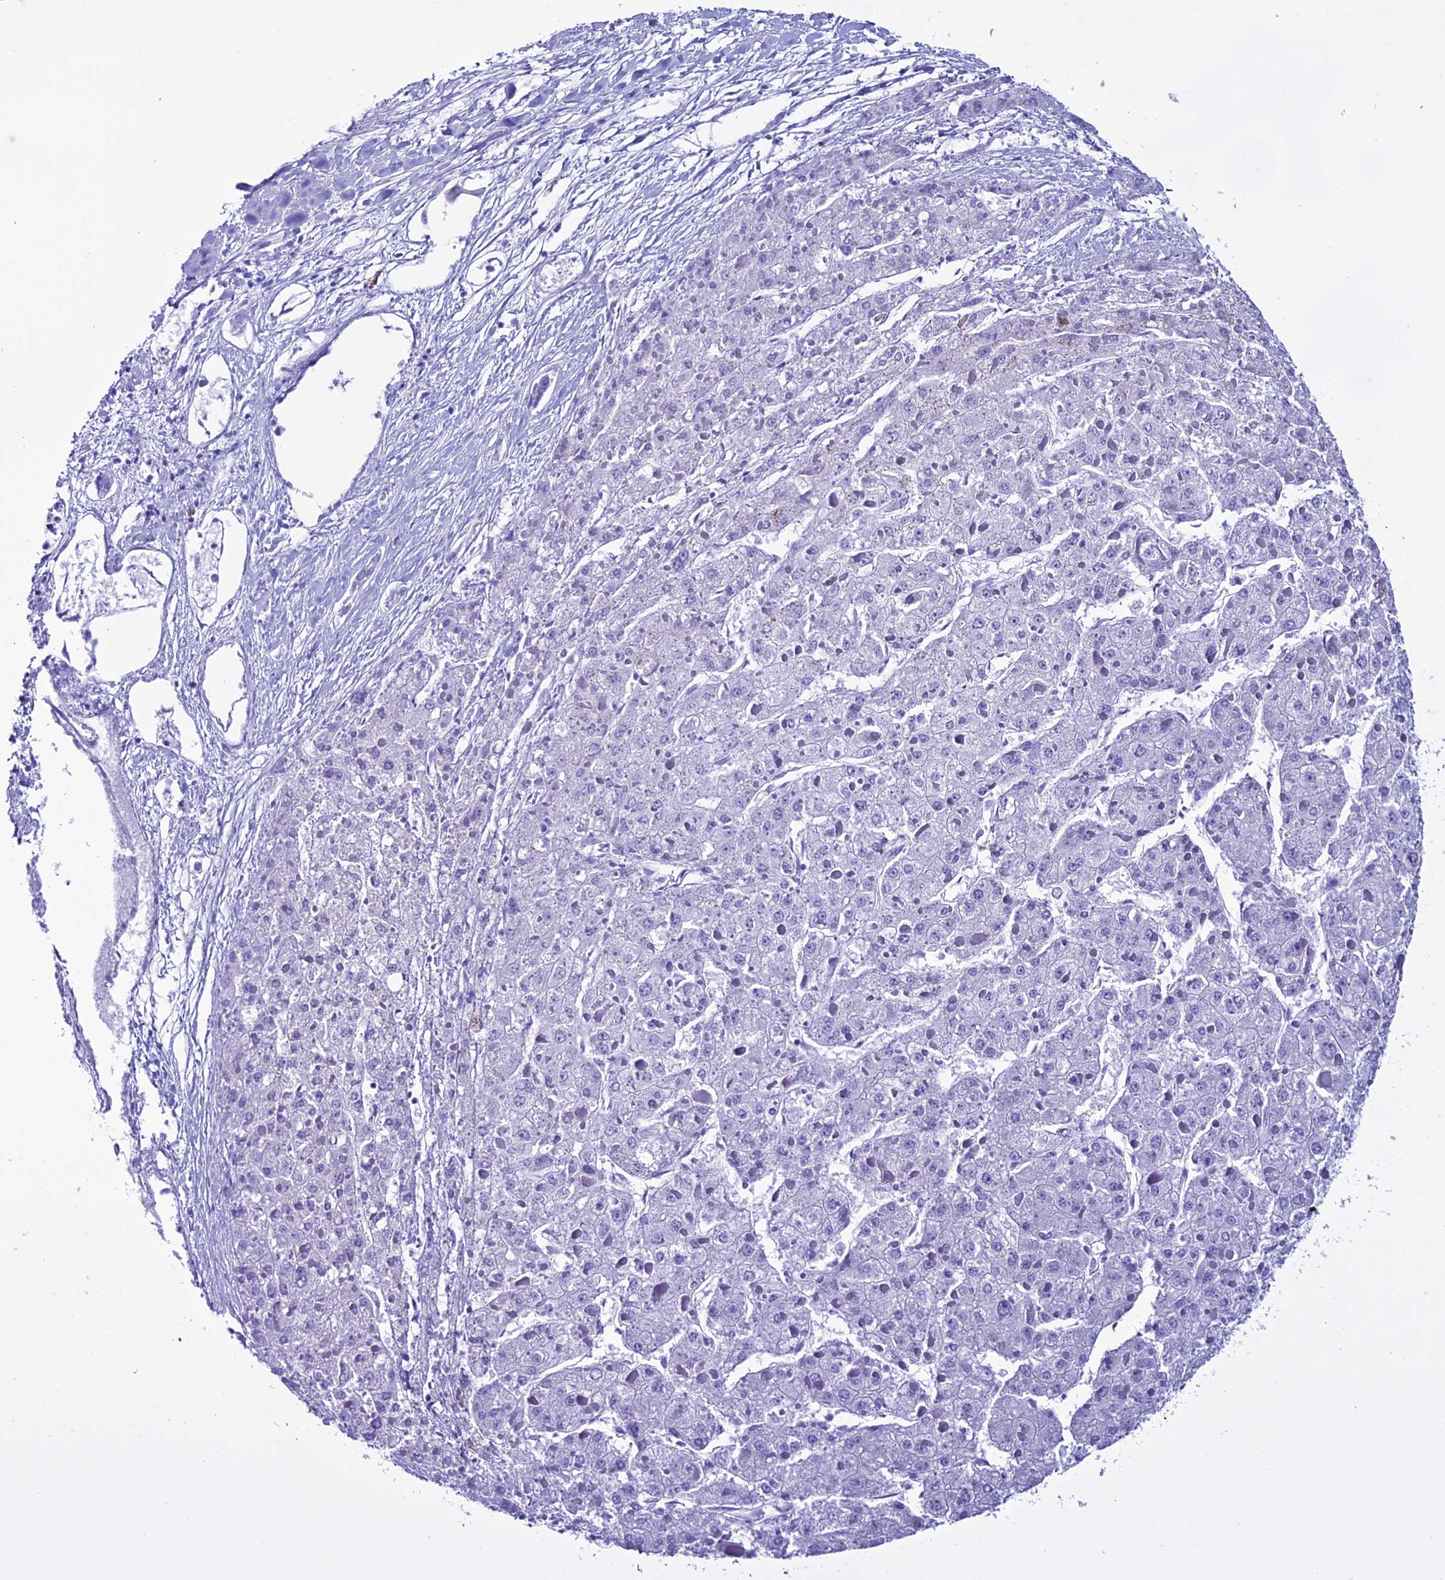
{"staining": {"intensity": "negative", "quantity": "none", "location": "none"}, "tissue": "liver cancer", "cell_type": "Tumor cells", "image_type": "cancer", "snomed": [{"axis": "morphology", "description": "Carcinoma, Hepatocellular, NOS"}, {"axis": "topography", "description": "Liver"}], "caption": "Liver cancer (hepatocellular carcinoma) stained for a protein using immunohistochemistry displays no staining tumor cells.", "gene": "MZB1", "patient": {"sex": "female", "age": 73}}